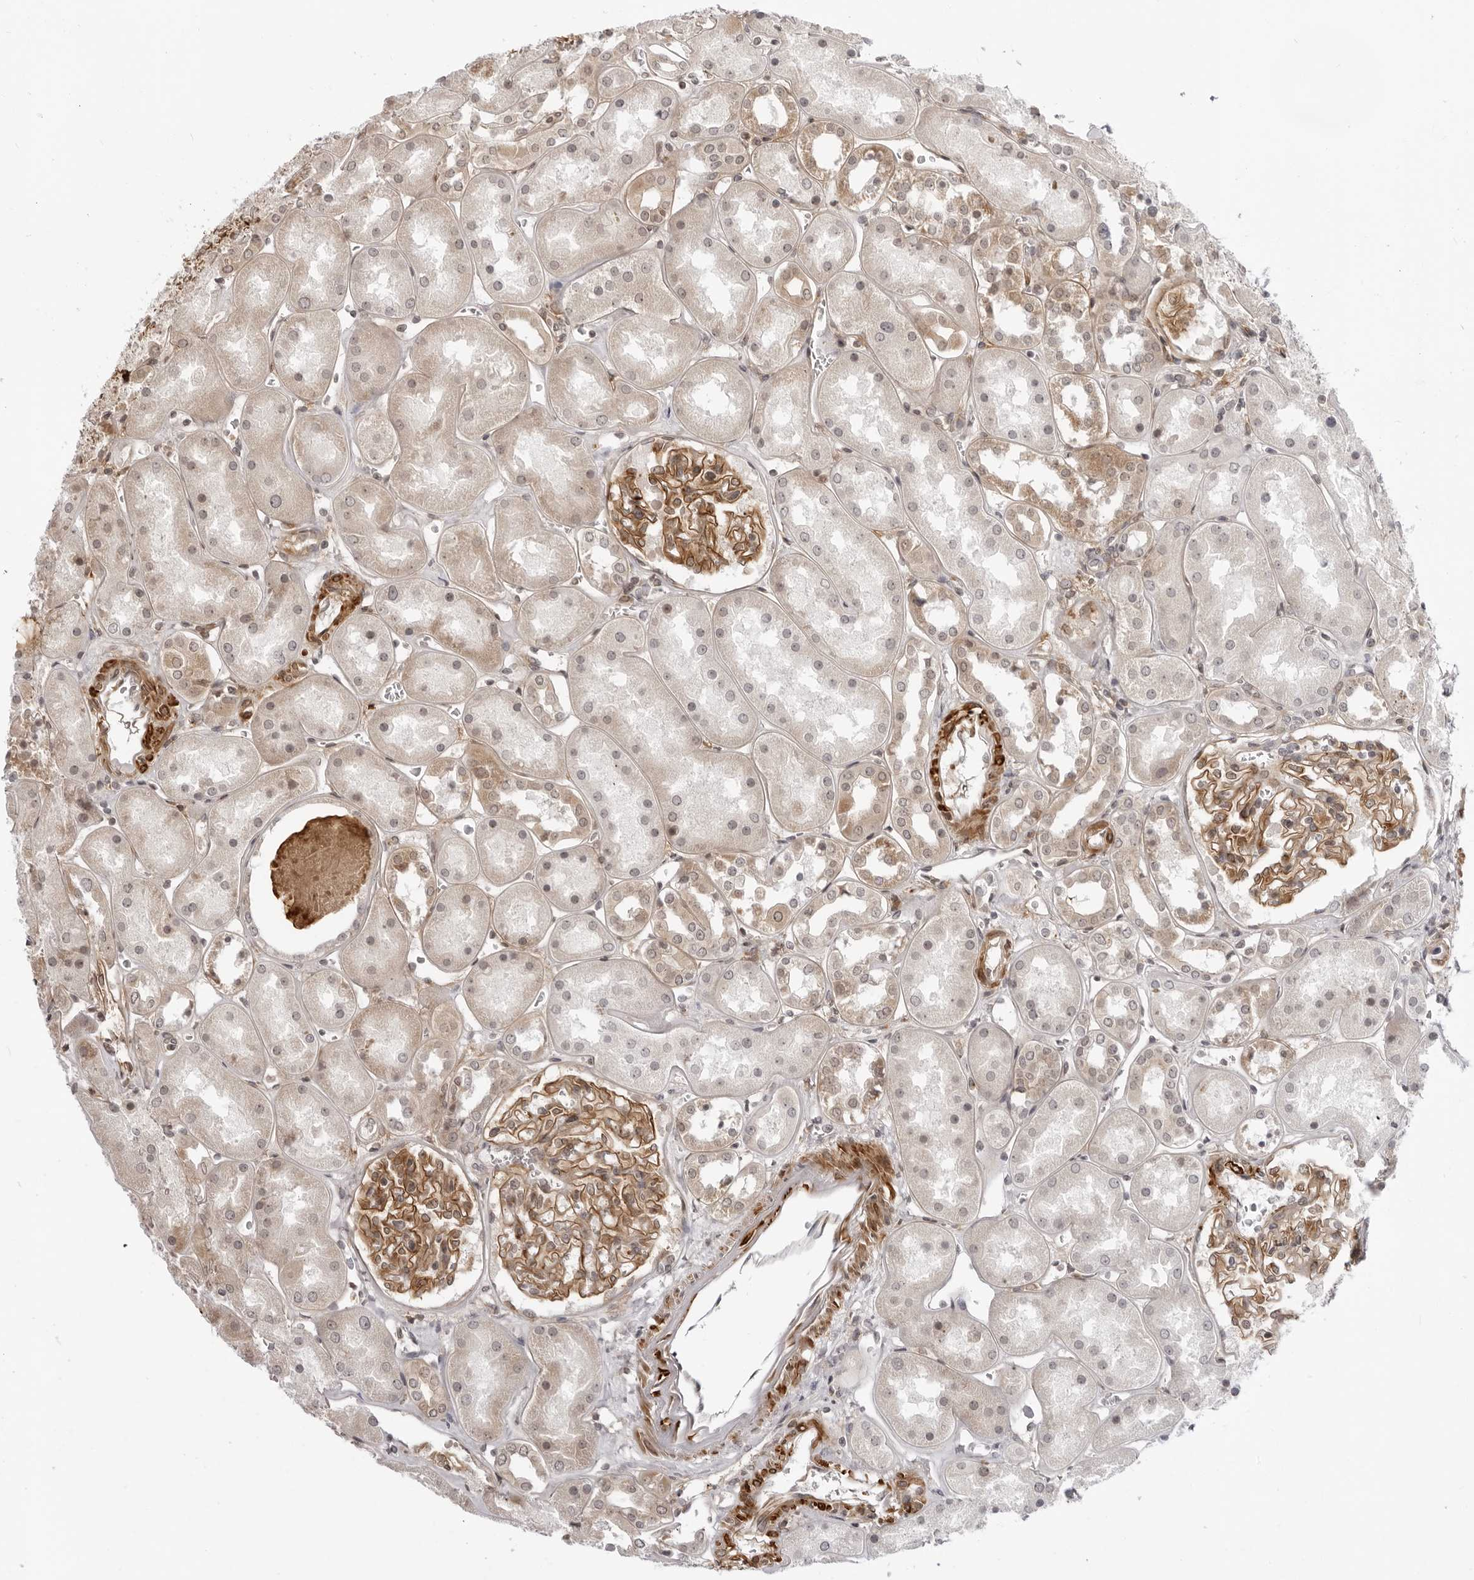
{"staining": {"intensity": "moderate", "quantity": ">75%", "location": "cytoplasmic/membranous"}, "tissue": "kidney", "cell_type": "Cells in glomeruli", "image_type": "normal", "snomed": [{"axis": "morphology", "description": "Normal tissue, NOS"}, {"axis": "topography", "description": "Kidney"}], "caption": "This photomicrograph demonstrates immunohistochemistry staining of unremarkable human kidney, with medium moderate cytoplasmic/membranous expression in about >75% of cells in glomeruli.", "gene": "SRGAP2", "patient": {"sex": "male", "age": 70}}